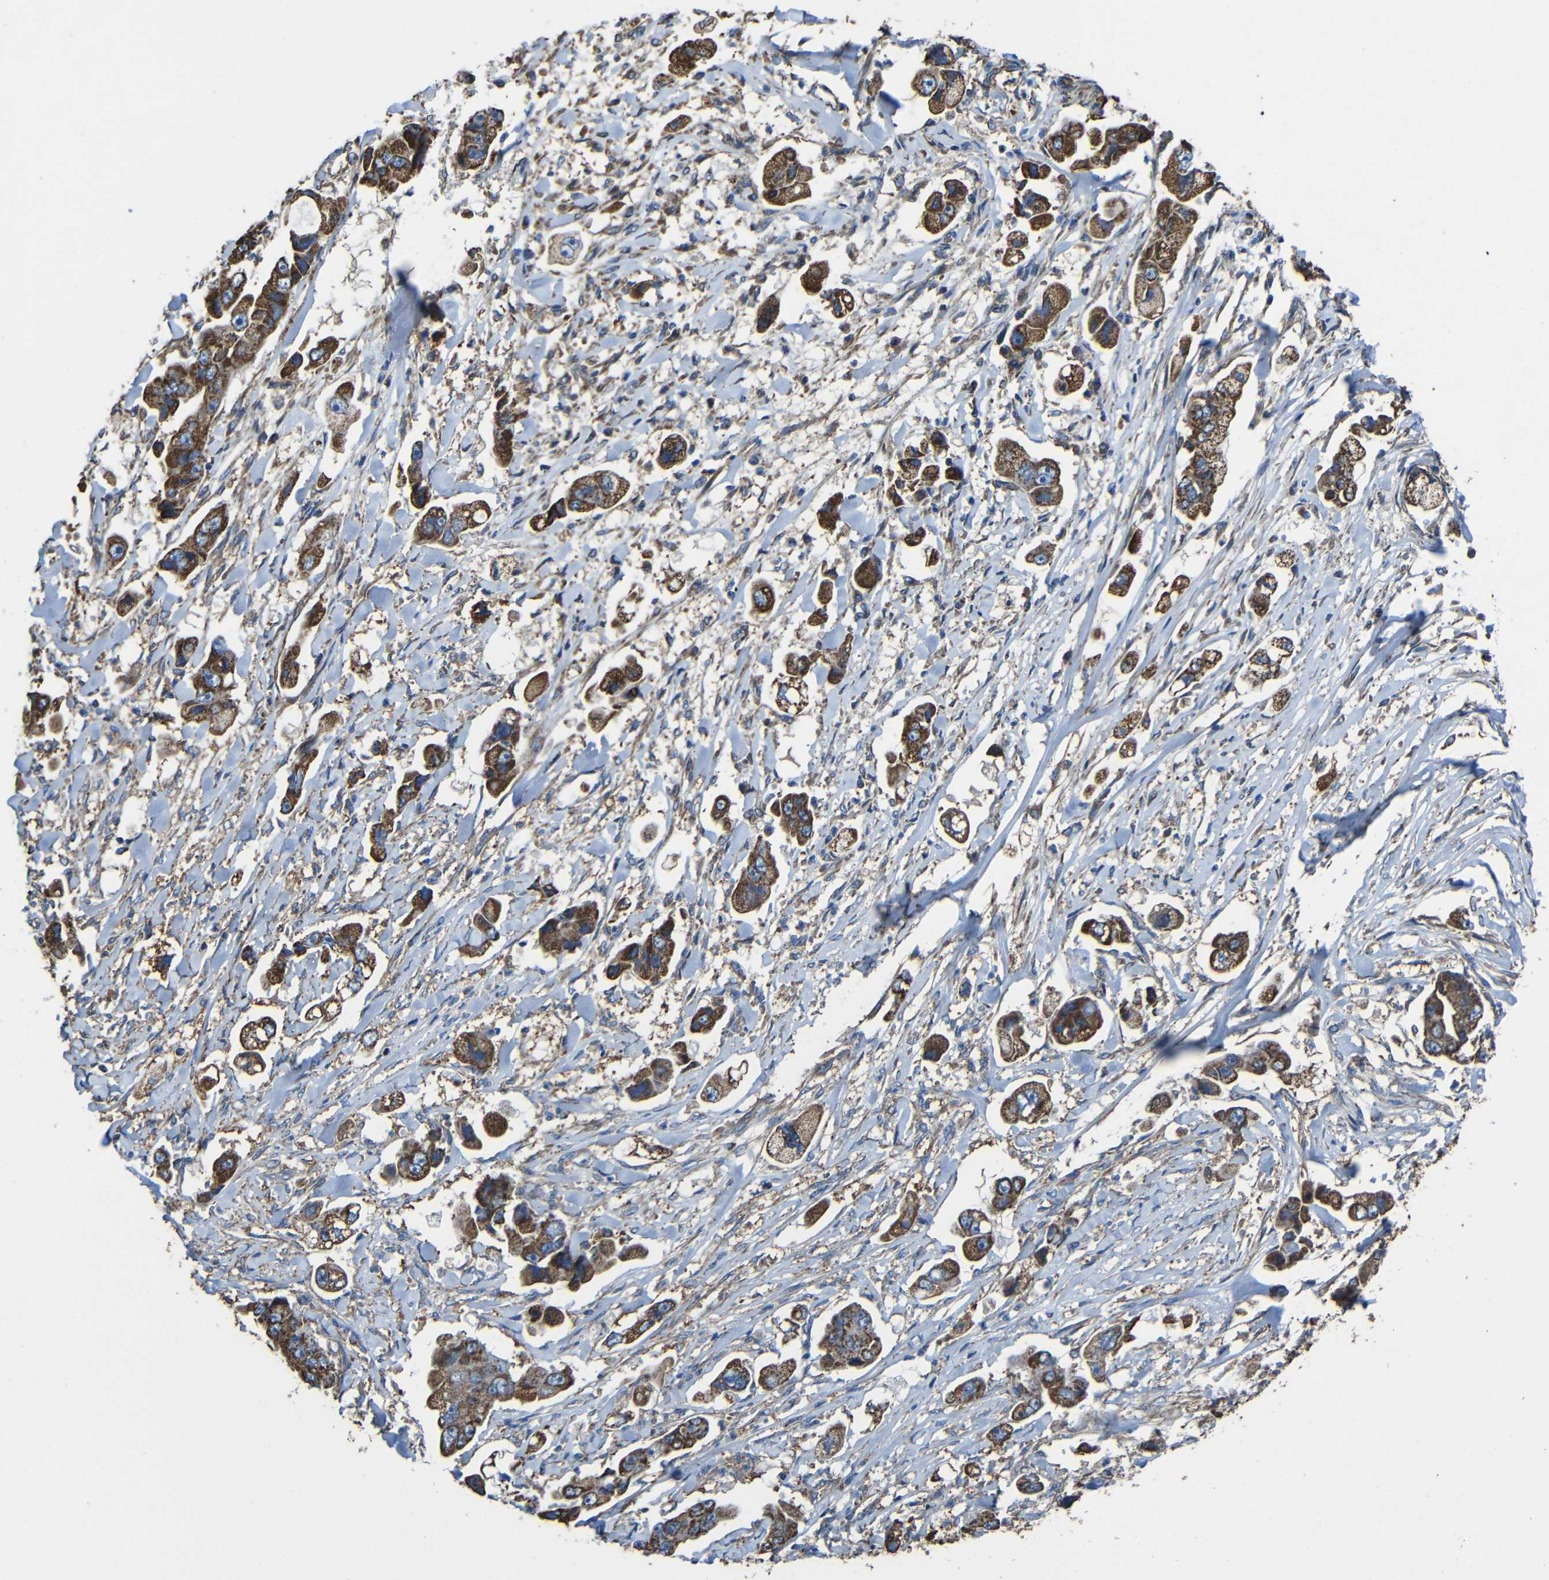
{"staining": {"intensity": "strong", "quantity": ">75%", "location": "cytoplasmic/membranous"}, "tissue": "stomach cancer", "cell_type": "Tumor cells", "image_type": "cancer", "snomed": [{"axis": "morphology", "description": "Adenocarcinoma, NOS"}, {"axis": "topography", "description": "Stomach"}], "caption": "This histopathology image reveals immunohistochemistry staining of stomach cancer, with high strong cytoplasmic/membranous staining in approximately >75% of tumor cells.", "gene": "INTS6L", "patient": {"sex": "male", "age": 62}}